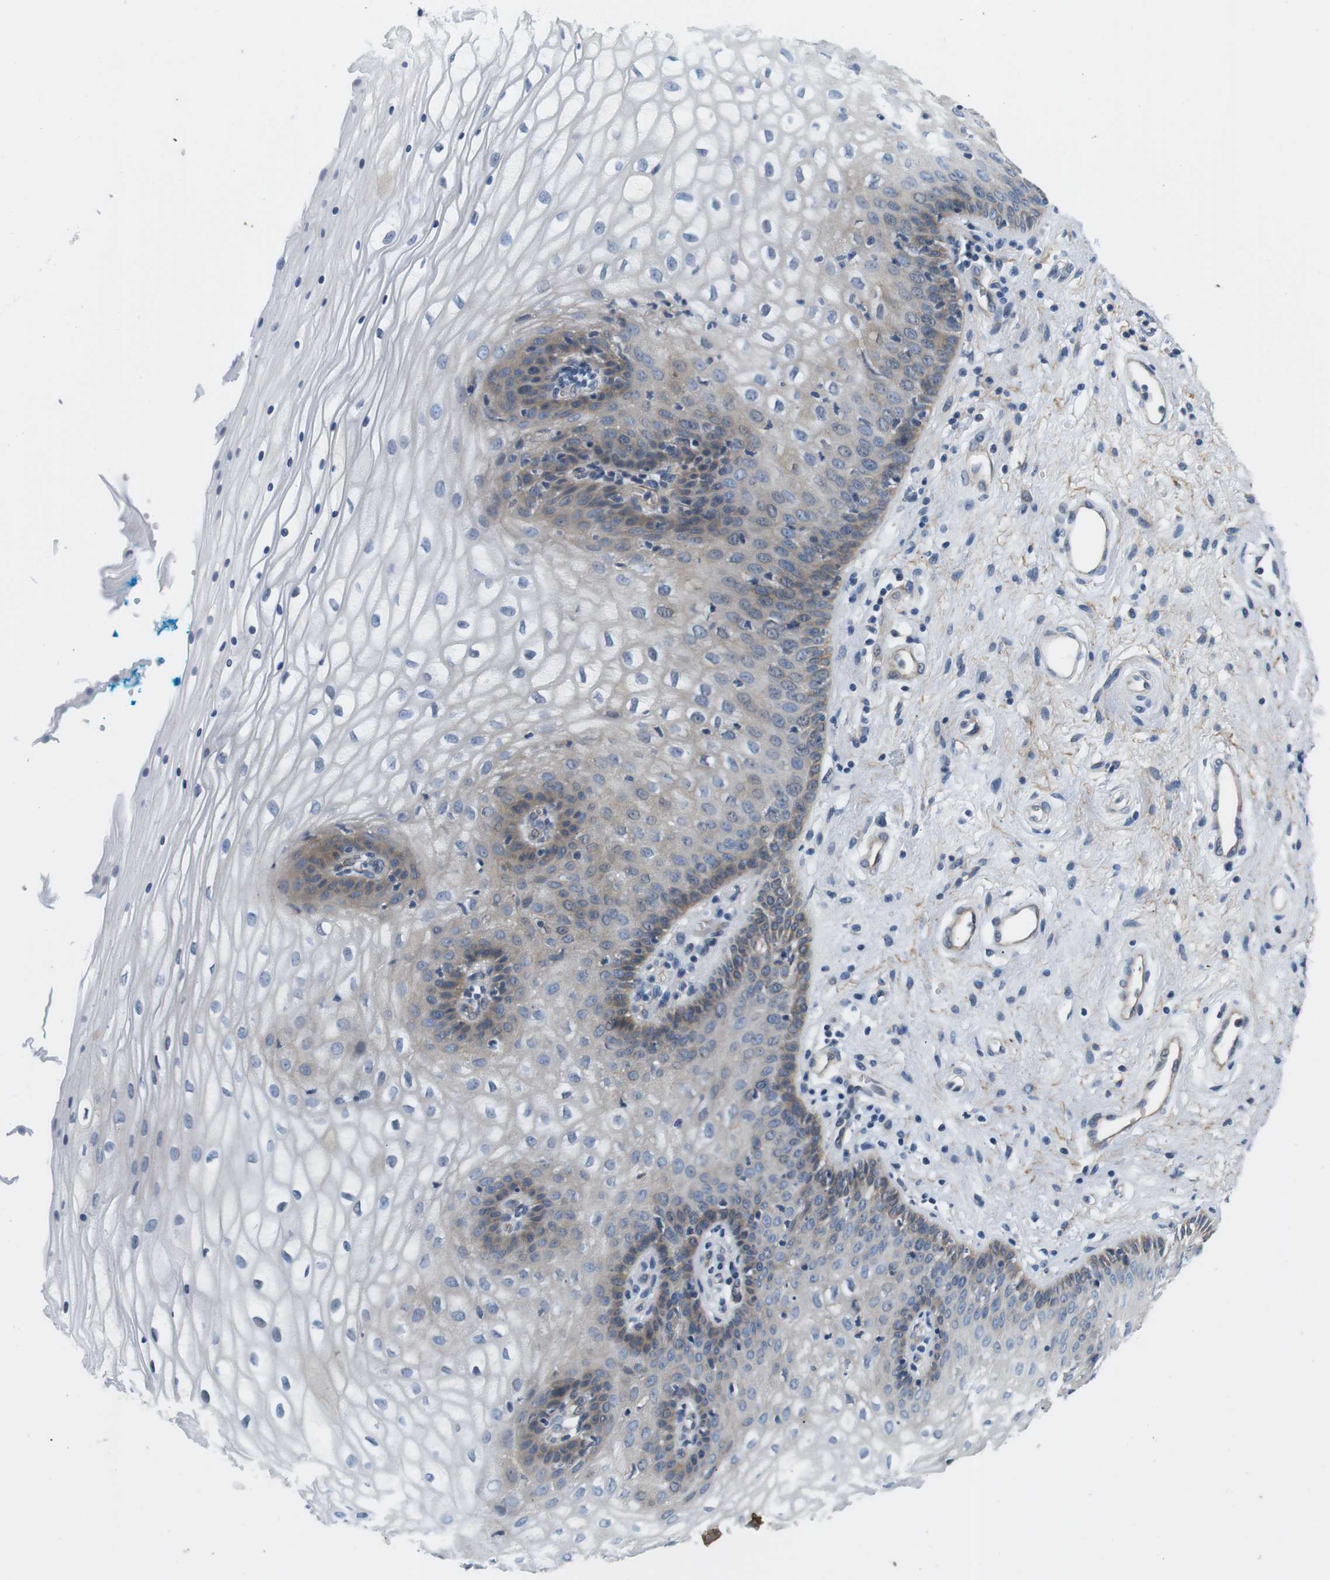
{"staining": {"intensity": "weak", "quantity": "<25%", "location": "cytoplasmic/membranous"}, "tissue": "vagina", "cell_type": "Squamous epithelial cells", "image_type": "normal", "snomed": [{"axis": "morphology", "description": "Normal tissue, NOS"}, {"axis": "topography", "description": "Vagina"}], "caption": "DAB (3,3'-diaminobenzidine) immunohistochemical staining of normal vagina exhibits no significant positivity in squamous epithelial cells.", "gene": "SLC30A1", "patient": {"sex": "female", "age": 34}}